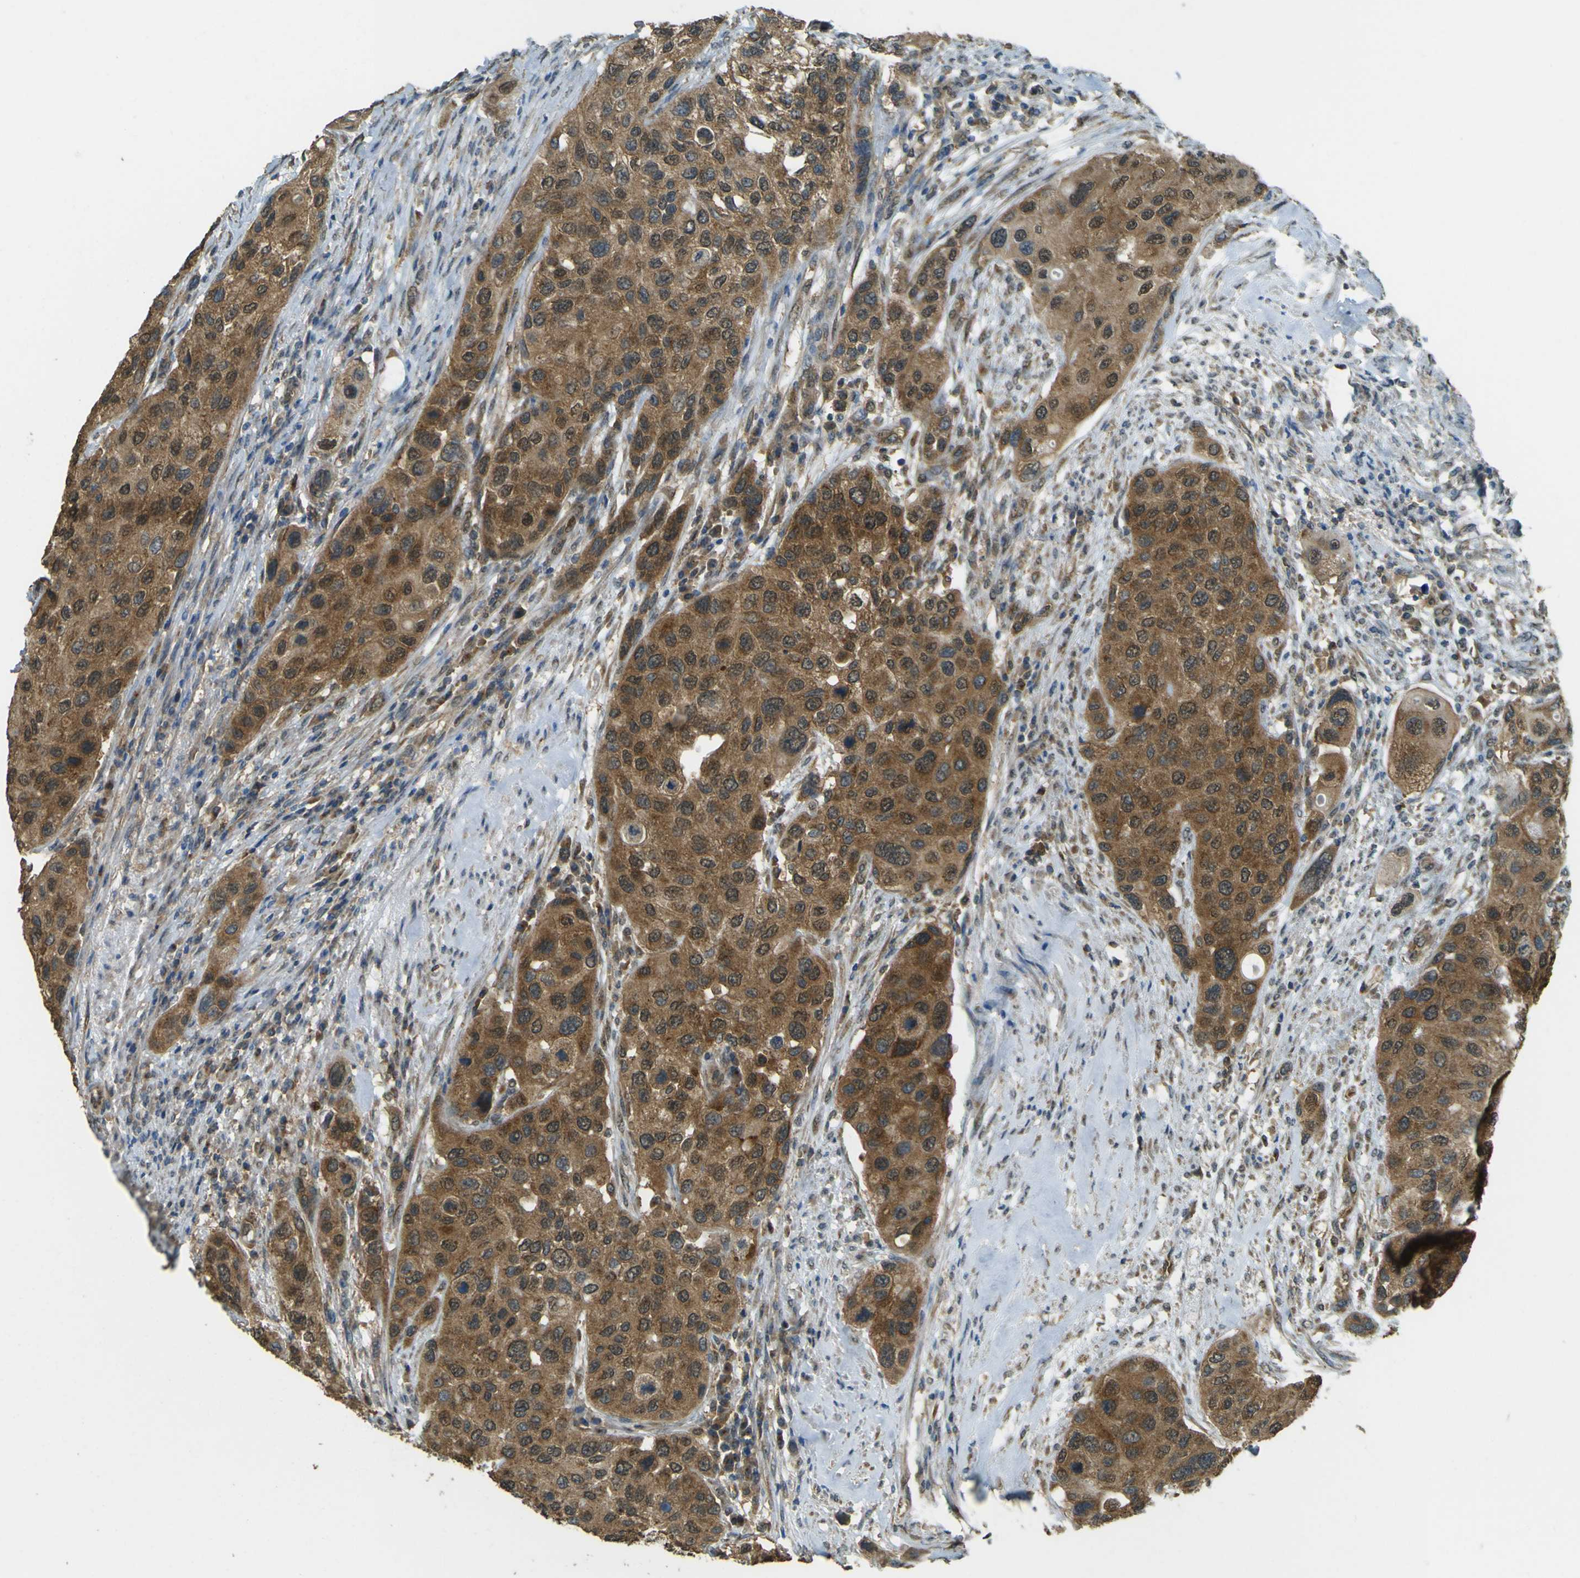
{"staining": {"intensity": "moderate", "quantity": ">75%", "location": "cytoplasmic/membranous,nuclear"}, "tissue": "urothelial cancer", "cell_type": "Tumor cells", "image_type": "cancer", "snomed": [{"axis": "morphology", "description": "Urothelial carcinoma, High grade"}, {"axis": "topography", "description": "Urinary bladder"}], "caption": "Brown immunohistochemical staining in human high-grade urothelial carcinoma exhibits moderate cytoplasmic/membranous and nuclear staining in about >75% of tumor cells.", "gene": "GOLGA1", "patient": {"sex": "female", "age": 56}}